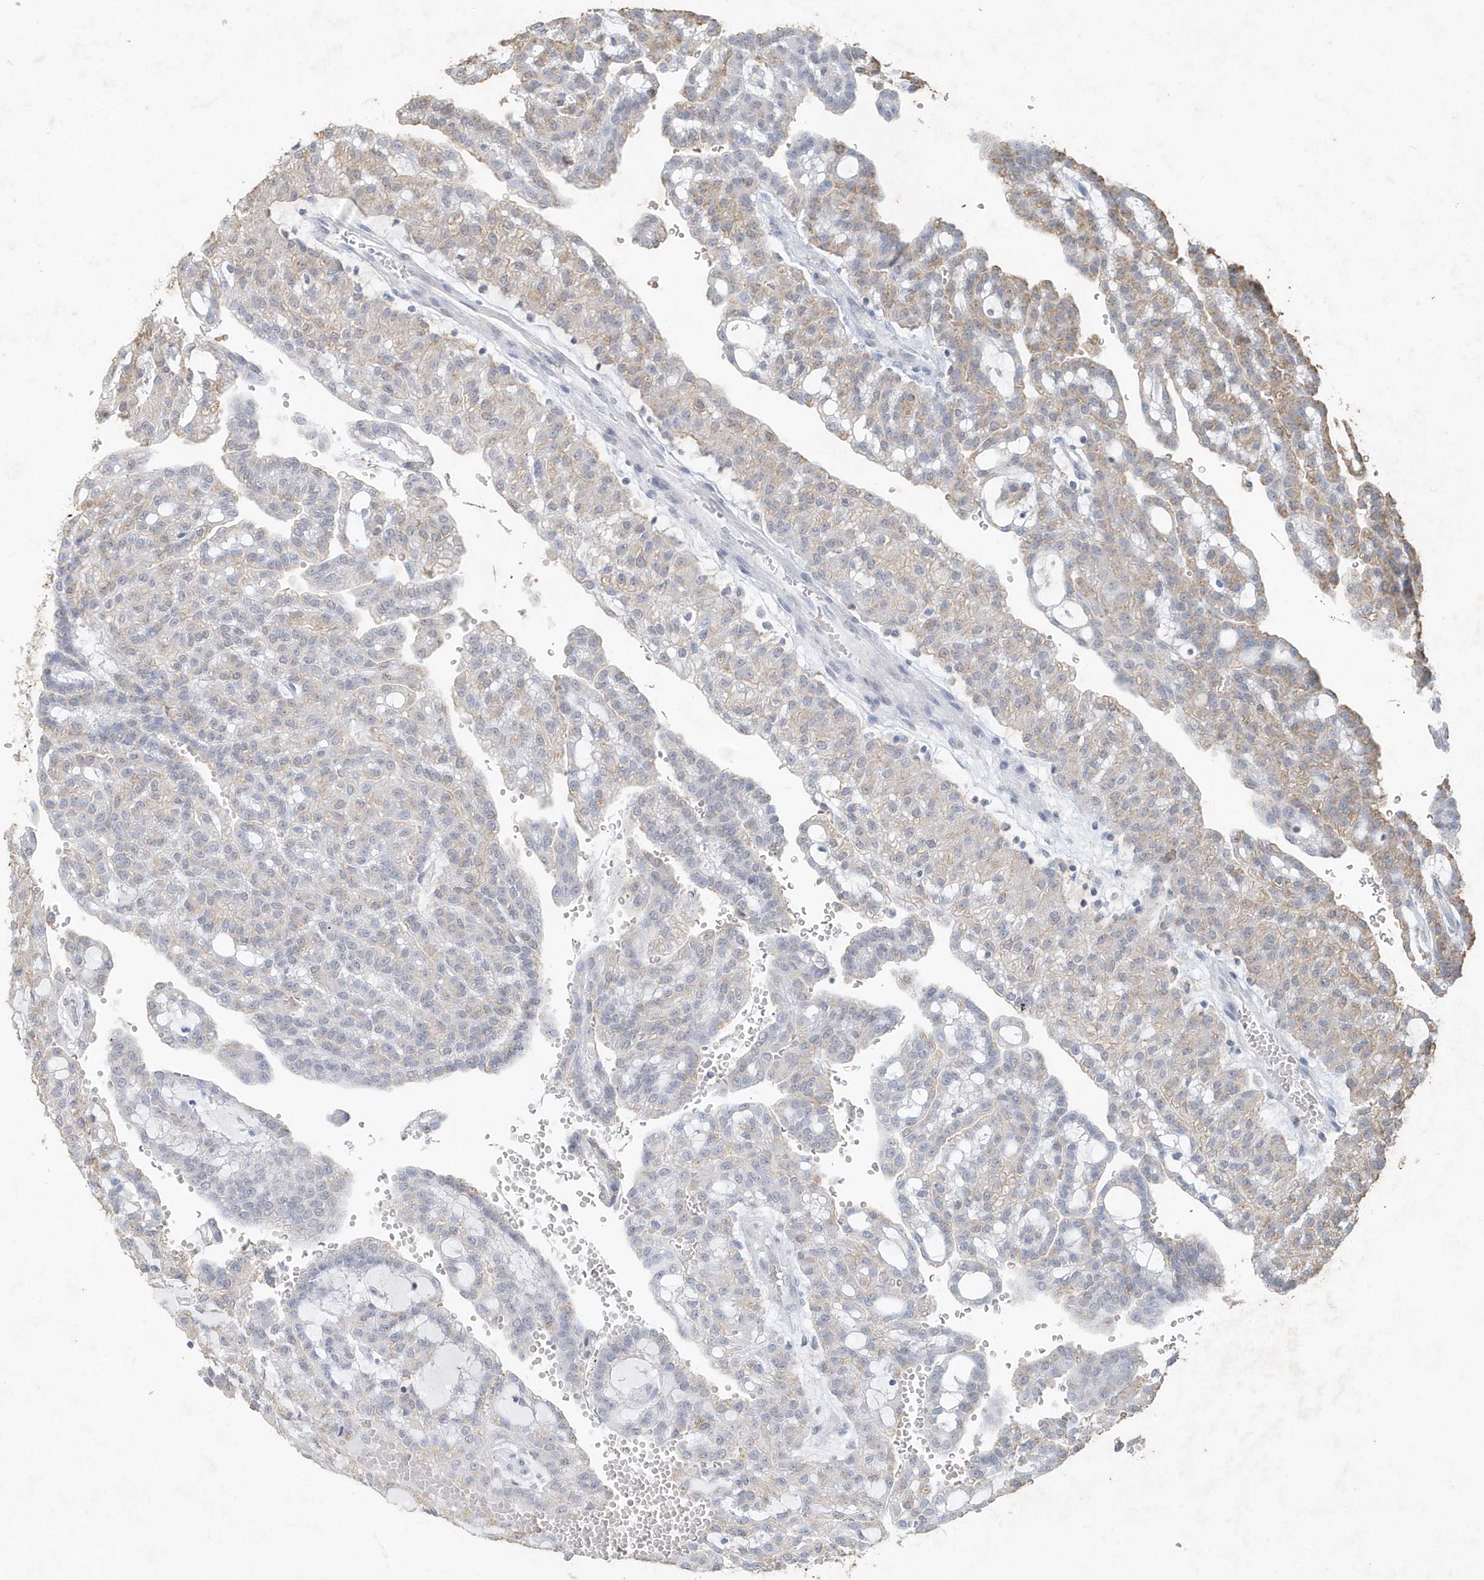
{"staining": {"intensity": "weak", "quantity": "<25%", "location": "cytoplasmic/membranous"}, "tissue": "renal cancer", "cell_type": "Tumor cells", "image_type": "cancer", "snomed": [{"axis": "morphology", "description": "Adenocarcinoma, NOS"}, {"axis": "topography", "description": "Kidney"}], "caption": "Tumor cells are negative for protein expression in human renal cancer (adenocarcinoma).", "gene": "PDCD1", "patient": {"sex": "male", "age": 63}}